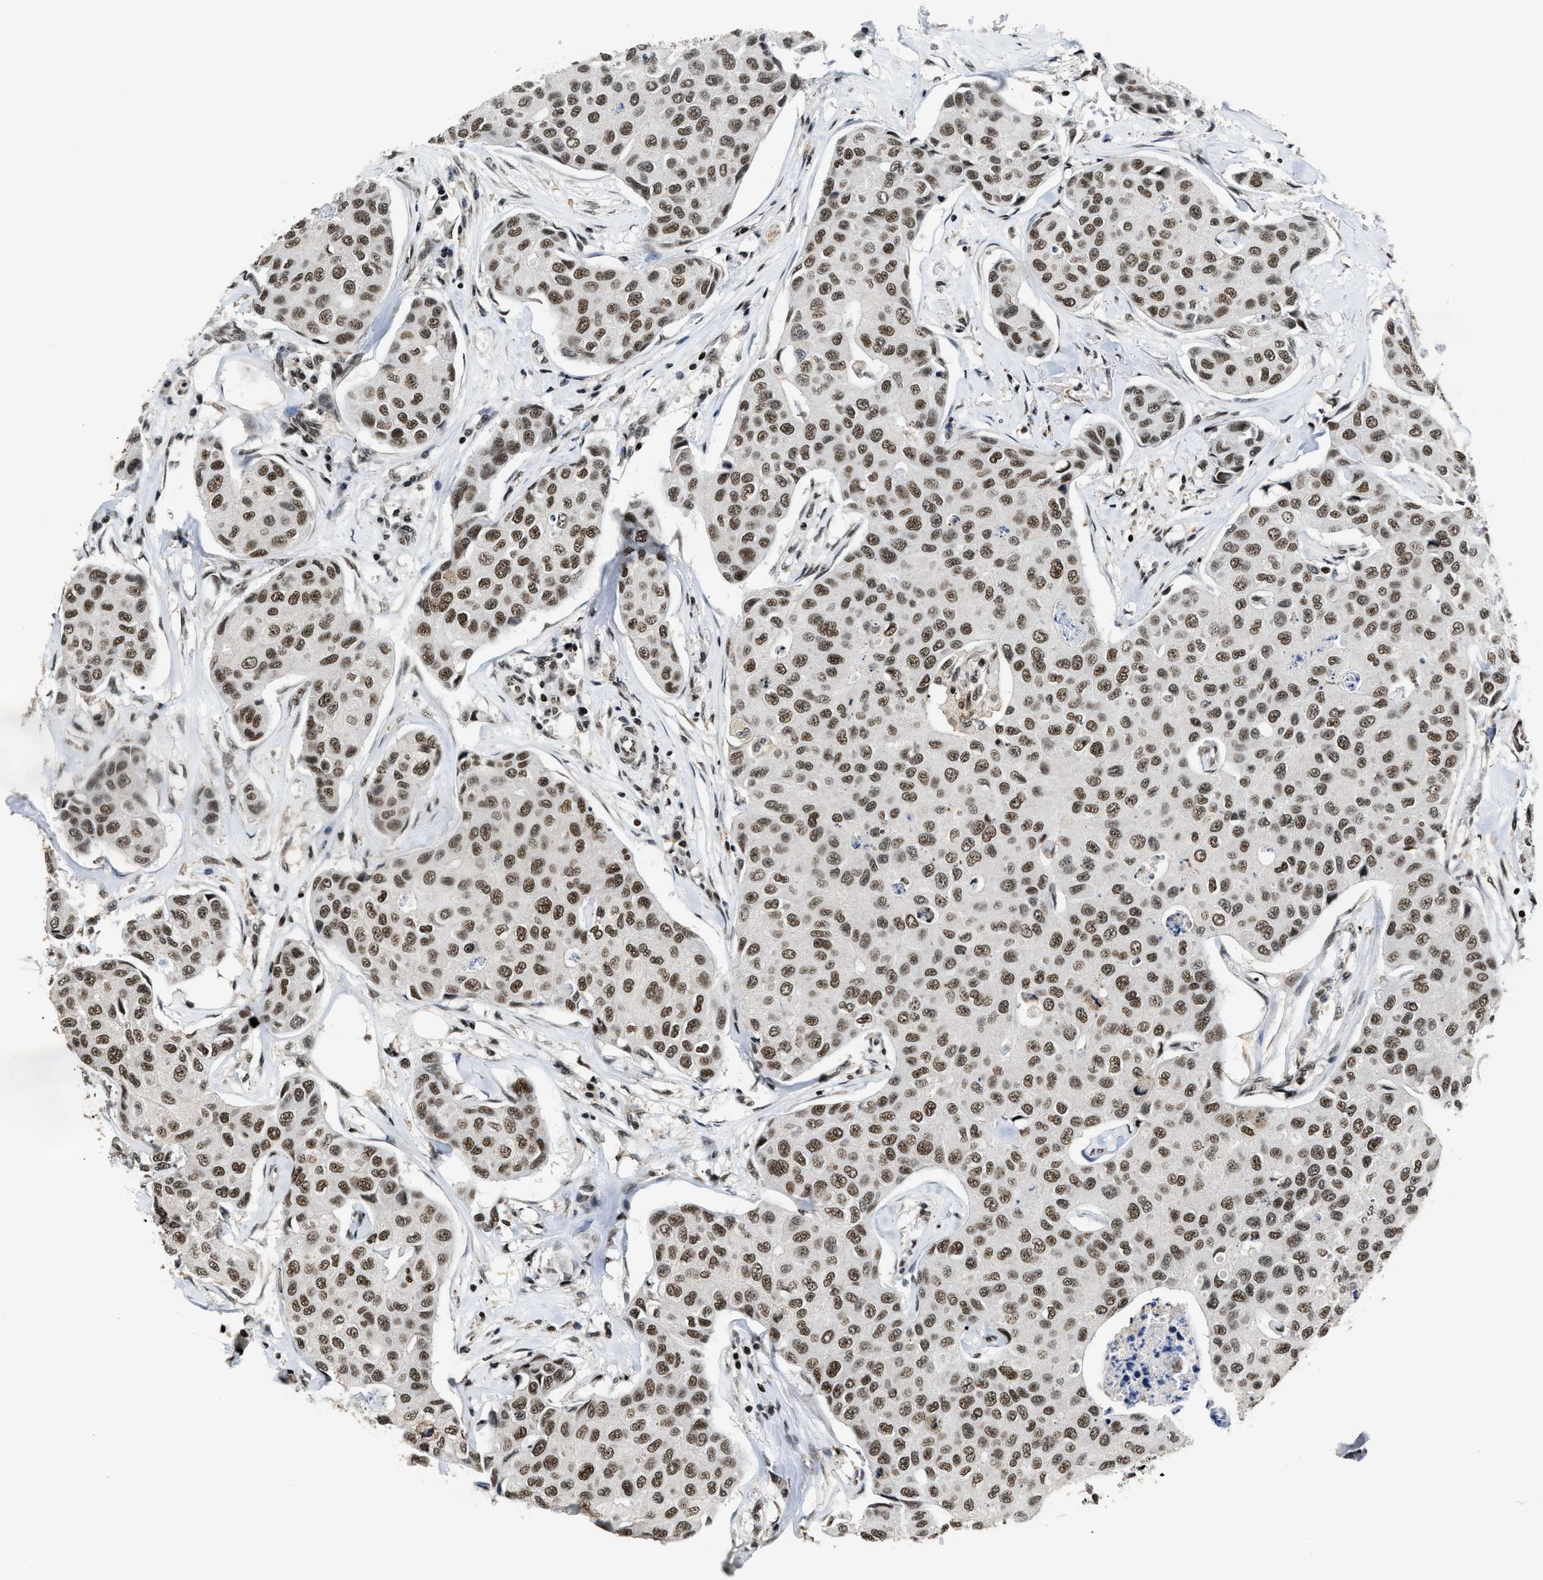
{"staining": {"intensity": "moderate", "quantity": ">75%", "location": "nuclear"}, "tissue": "breast cancer", "cell_type": "Tumor cells", "image_type": "cancer", "snomed": [{"axis": "morphology", "description": "Duct carcinoma"}, {"axis": "topography", "description": "Breast"}], "caption": "A brown stain shows moderate nuclear staining of a protein in invasive ductal carcinoma (breast) tumor cells.", "gene": "RAD21", "patient": {"sex": "female", "age": 80}}